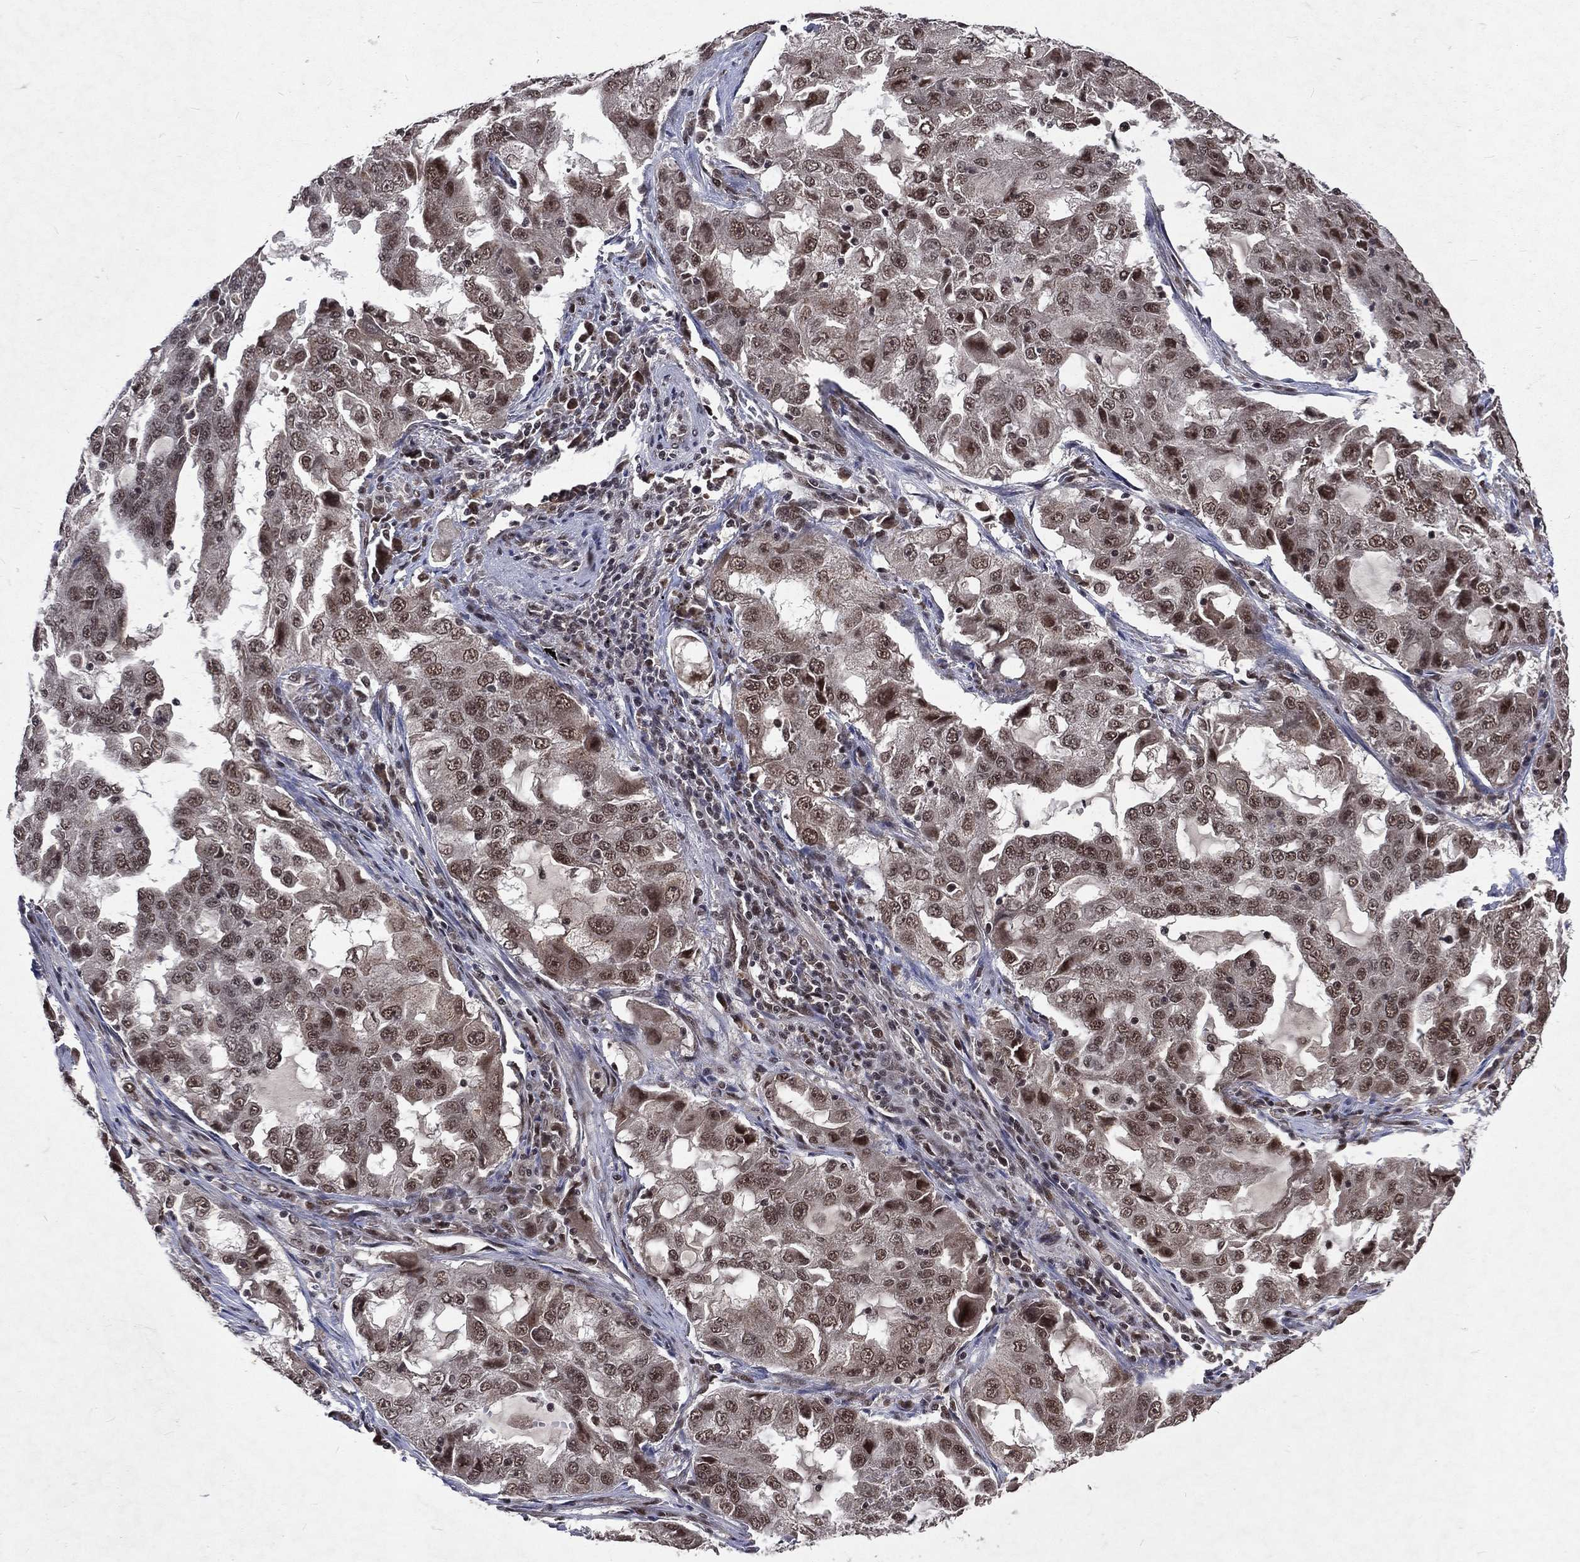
{"staining": {"intensity": "moderate", "quantity": ">75%", "location": "nuclear"}, "tissue": "lung cancer", "cell_type": "Tumor cells", "image_type": "cancer", "snomed": [{"axis": "morphology", "description": "Adenocarcinoma, NOS"}, {"axis": "topography", "description": "Lung"}], "caption": "This is a histology image of immunohistochemistry staining of lung cancer, which shows moderate expression in the nuclear of tumor cells.", "gene": "DMAP1", "patient": {"sex": "female", "age": 61}}